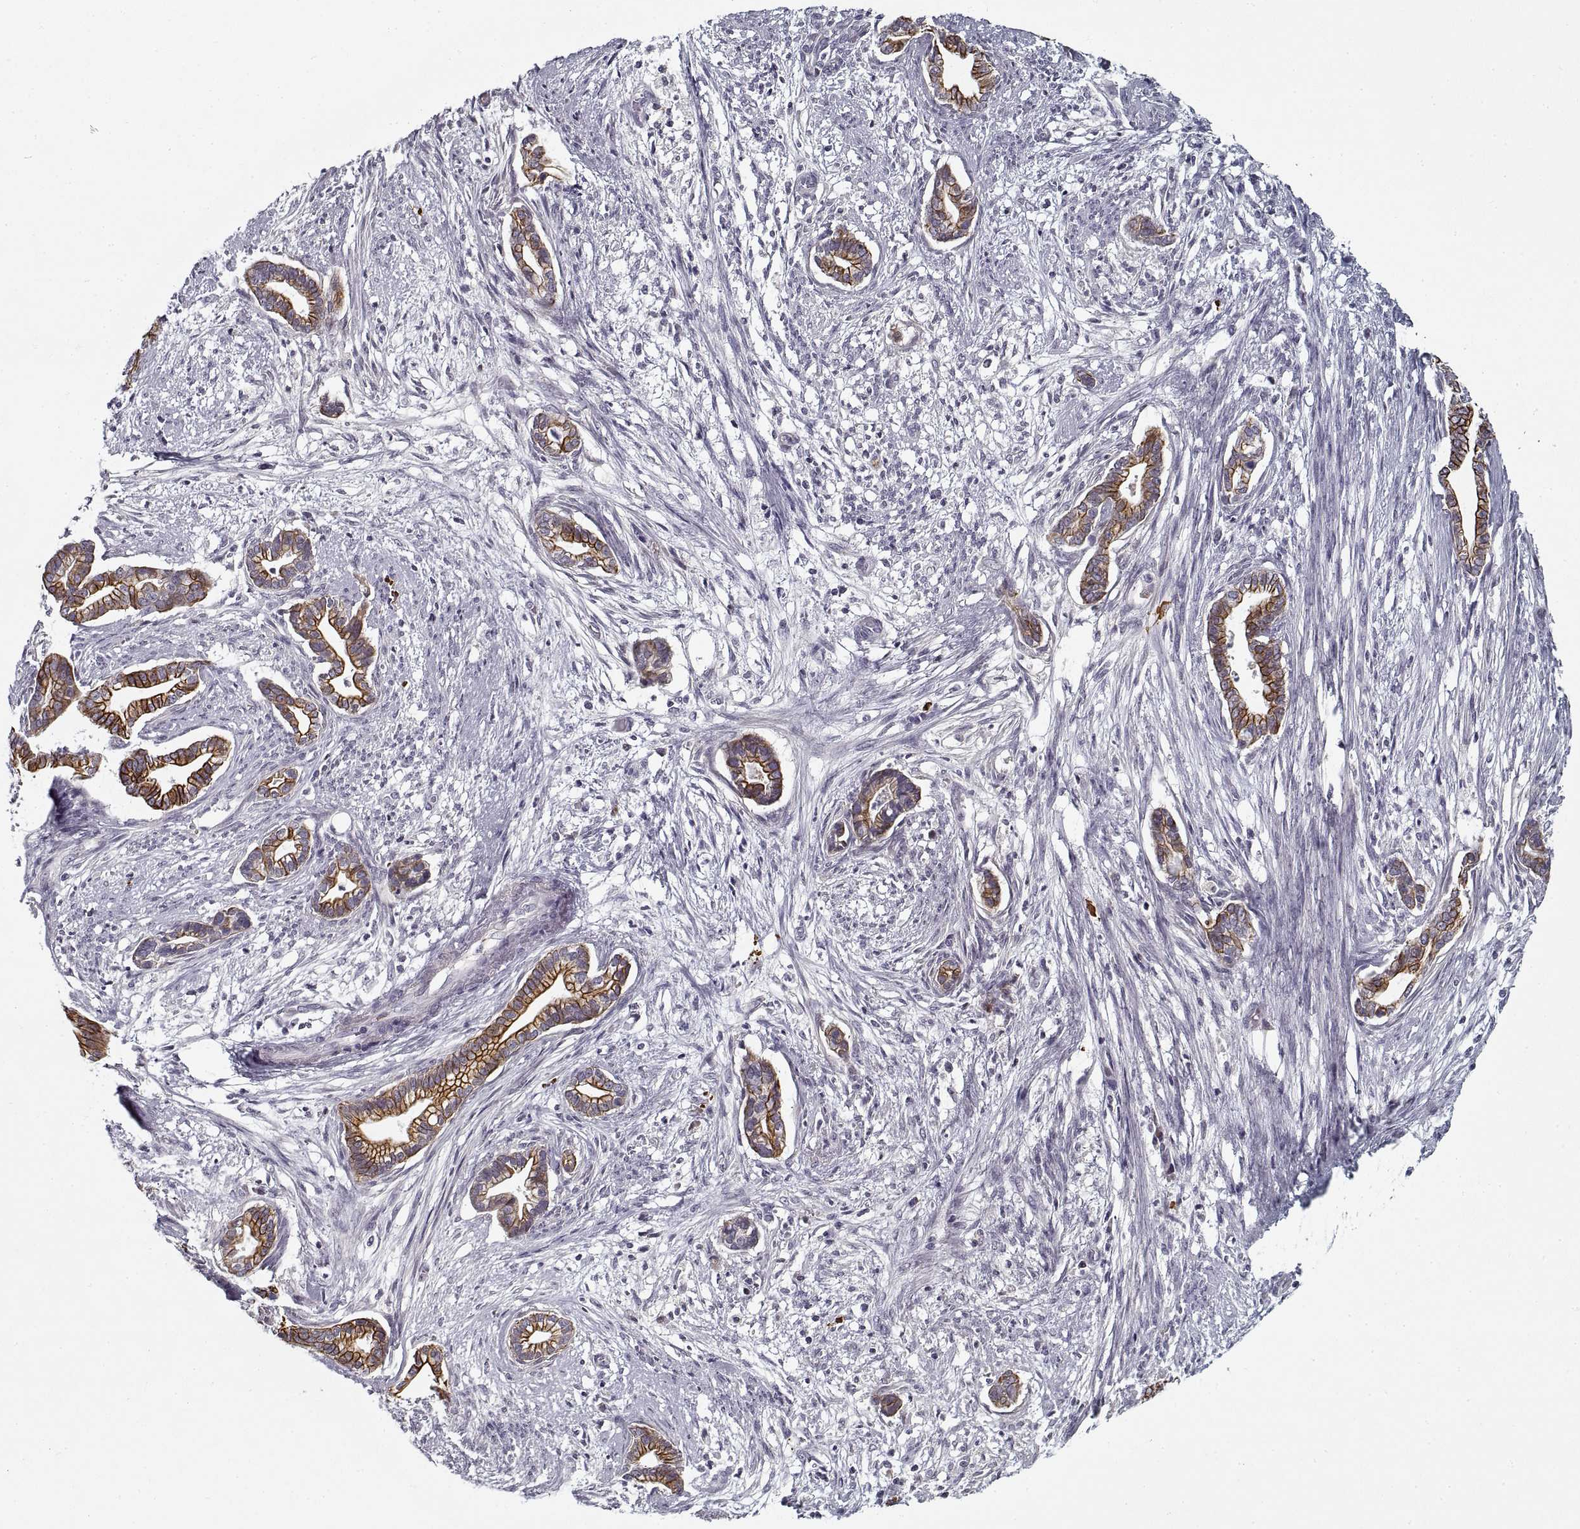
{"staining": {"intensity": "moderate", "quantity": ">75%", "location": "cytoplasmic/membranous"}, "tissue": "cervical cancer", "cell_type": "Tumor cells", "image_type": "cancer", "snomed": [{"axis": "morphology", "description": "Adenocarcinoma, NOS"}, {"axis": "topography", "description": "Cervix"}], "caption": "Moderate cytoplasmic/membranous expression is present in about >75% of tumor cells in cervical cancer. (brown staining indicates protein expression, while blue staining denotes nuclei).", "gene": "GAD2", "patient": {"sex": "female", "age": 62}}